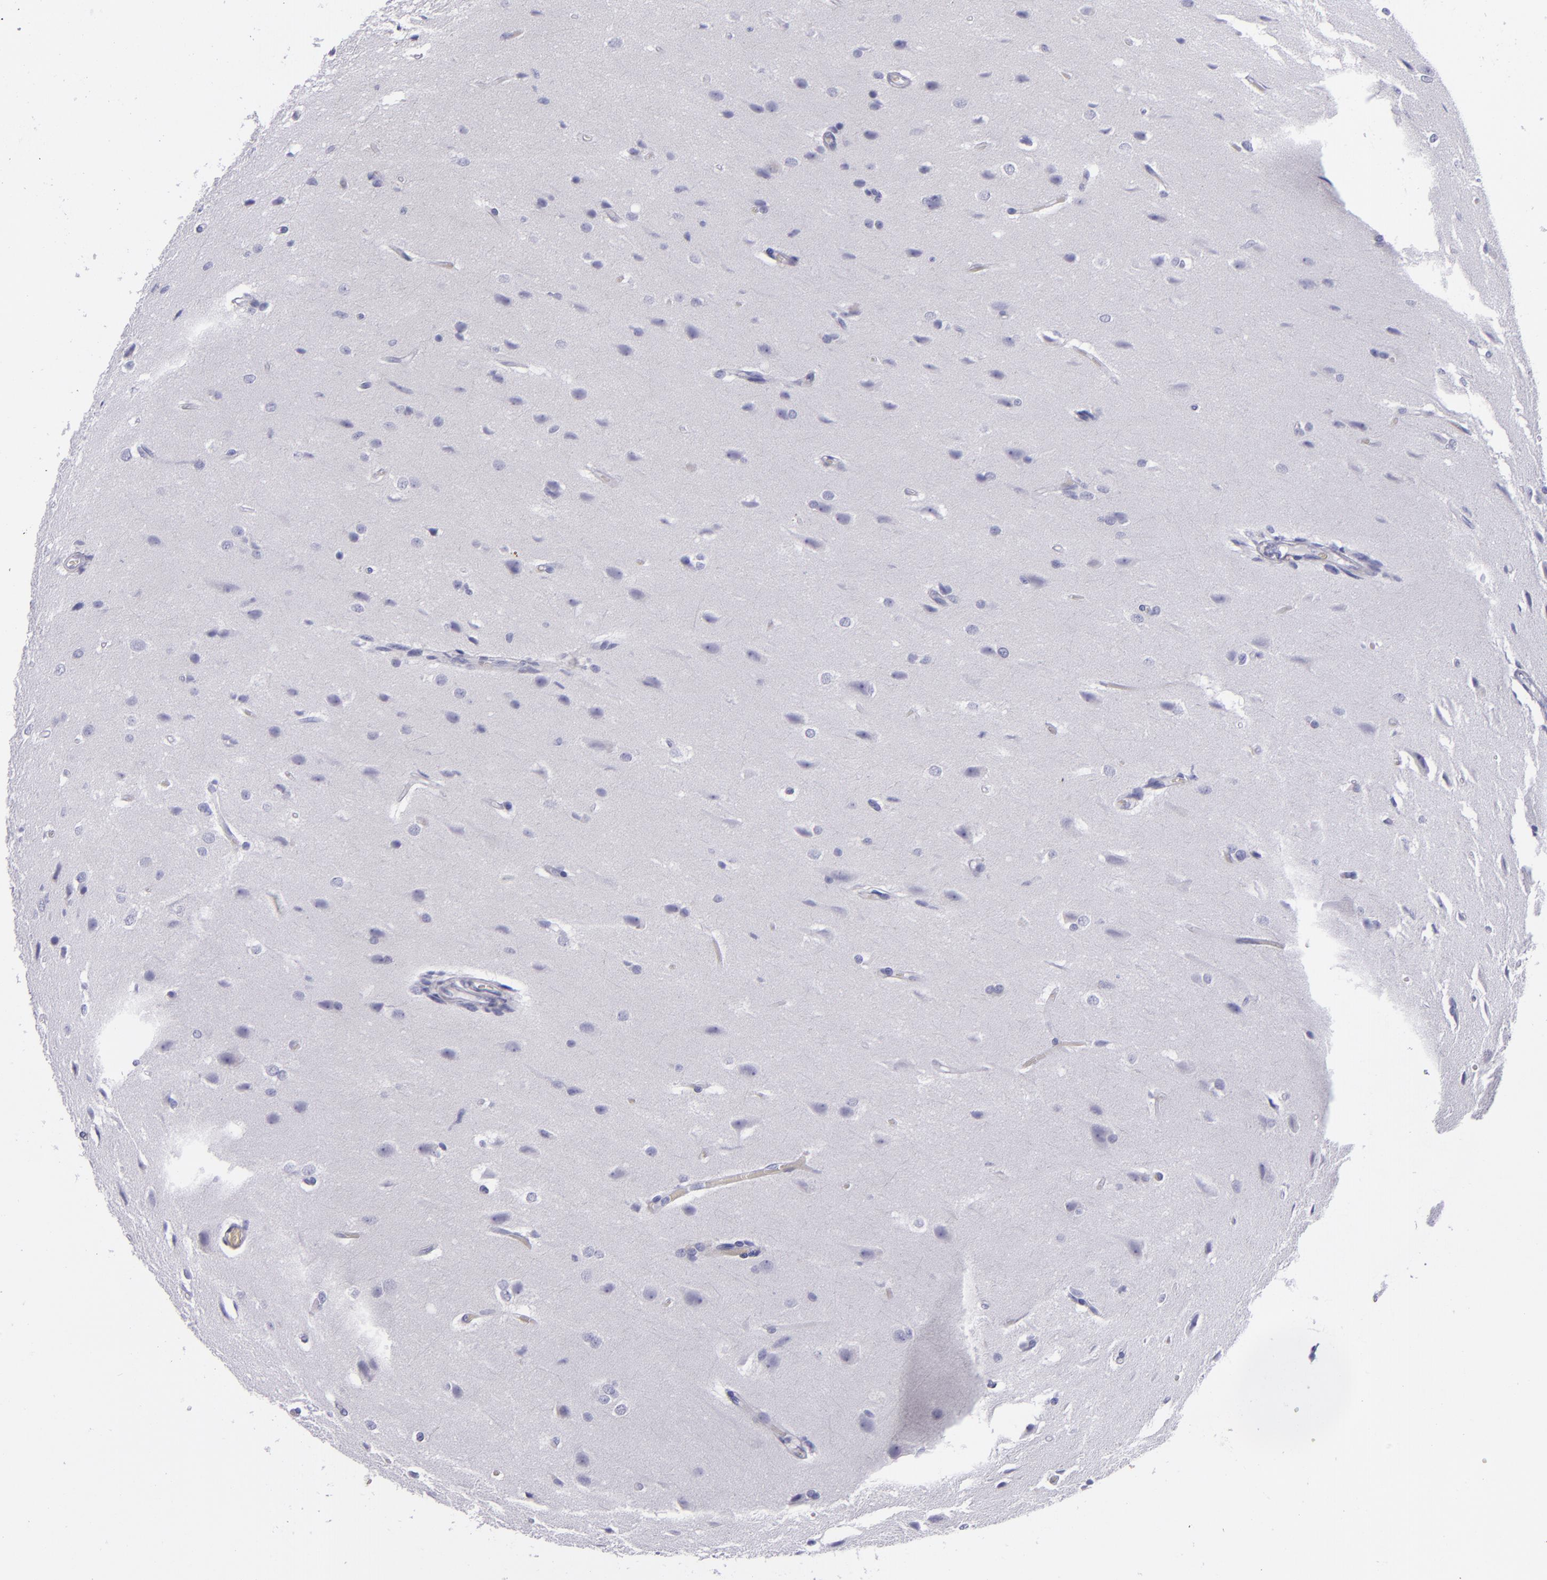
{"staining": {"intensity": "negative", "quantity": "none", "location": "none"}, "tissue": "glioma", "cell_type": "Tumor cells", "image_type": "cancer", "snomed": [{"axis": "morphology", "description": "Glioma, malignant, High grade"}, {"axis": "topography", "description": "Brain"}], "caption": "The immunohistochemistry (IHC) micrograph has no significant staining in tumor cells of glioma tissue.", "gene": "CD22", "patient": {"sex": "male", "age": 68}}